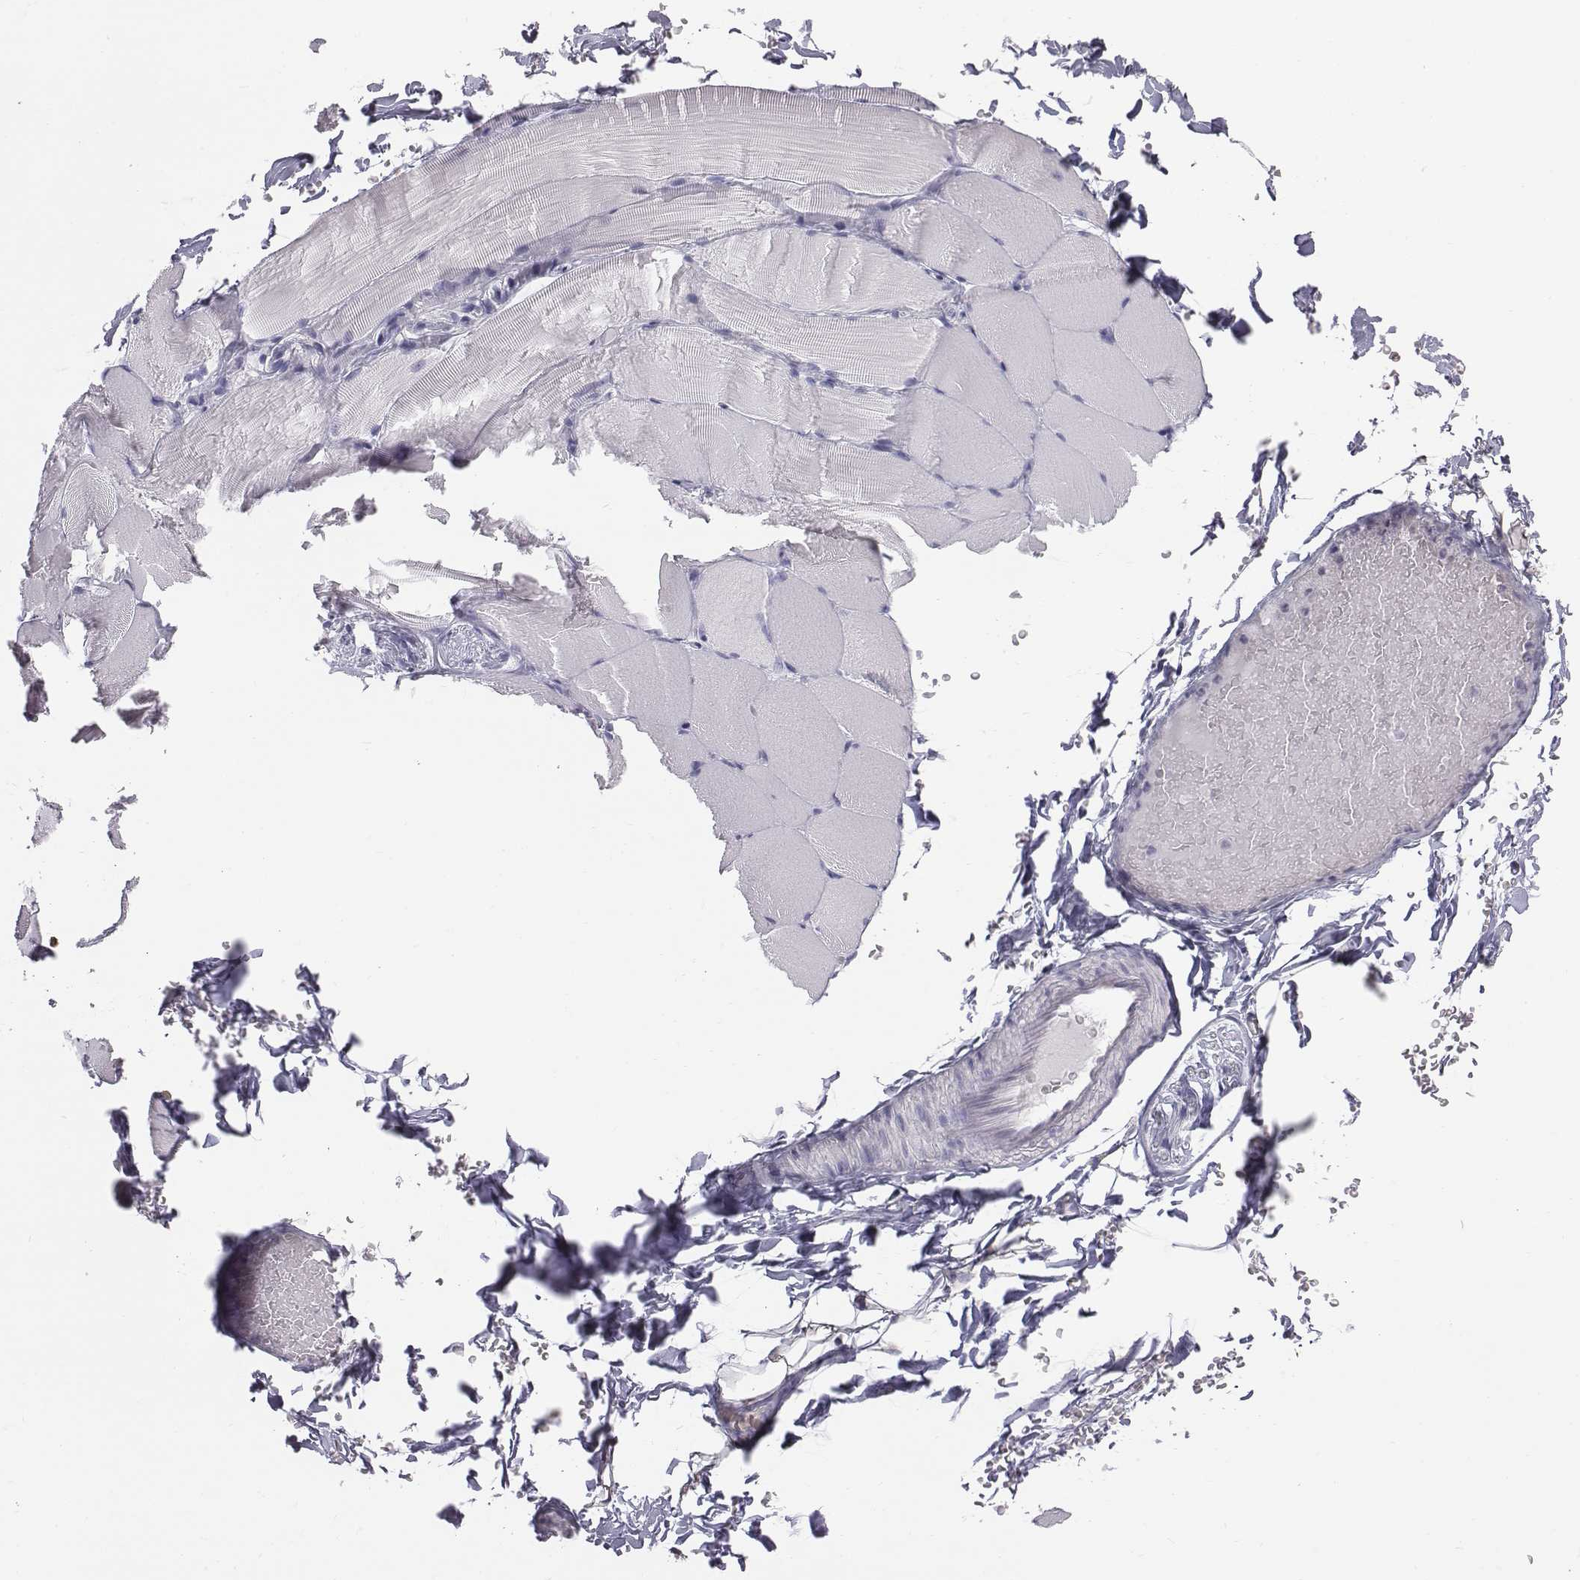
{"staining": {"intensity": "negative", "quantity": "none", "location": "none"}, "tissue": "skeletal muscle", "cell_type": "Myocytes", "image_type": "normal", "snomed": [{"axis": "morphology", "description": "Normal tissue, NOS"}, {"axis": "topography", "description": "Skeletal muscle"}], "caption": "This photomicrograph is of benign skeletal muscle stained with immunohistochemistry to label a protein in brown with the nuclei are counter-stained blue. There is no expression in myocytes.", "gene": "C6orf58", "patient": {"sex": "female", "age": 37}}